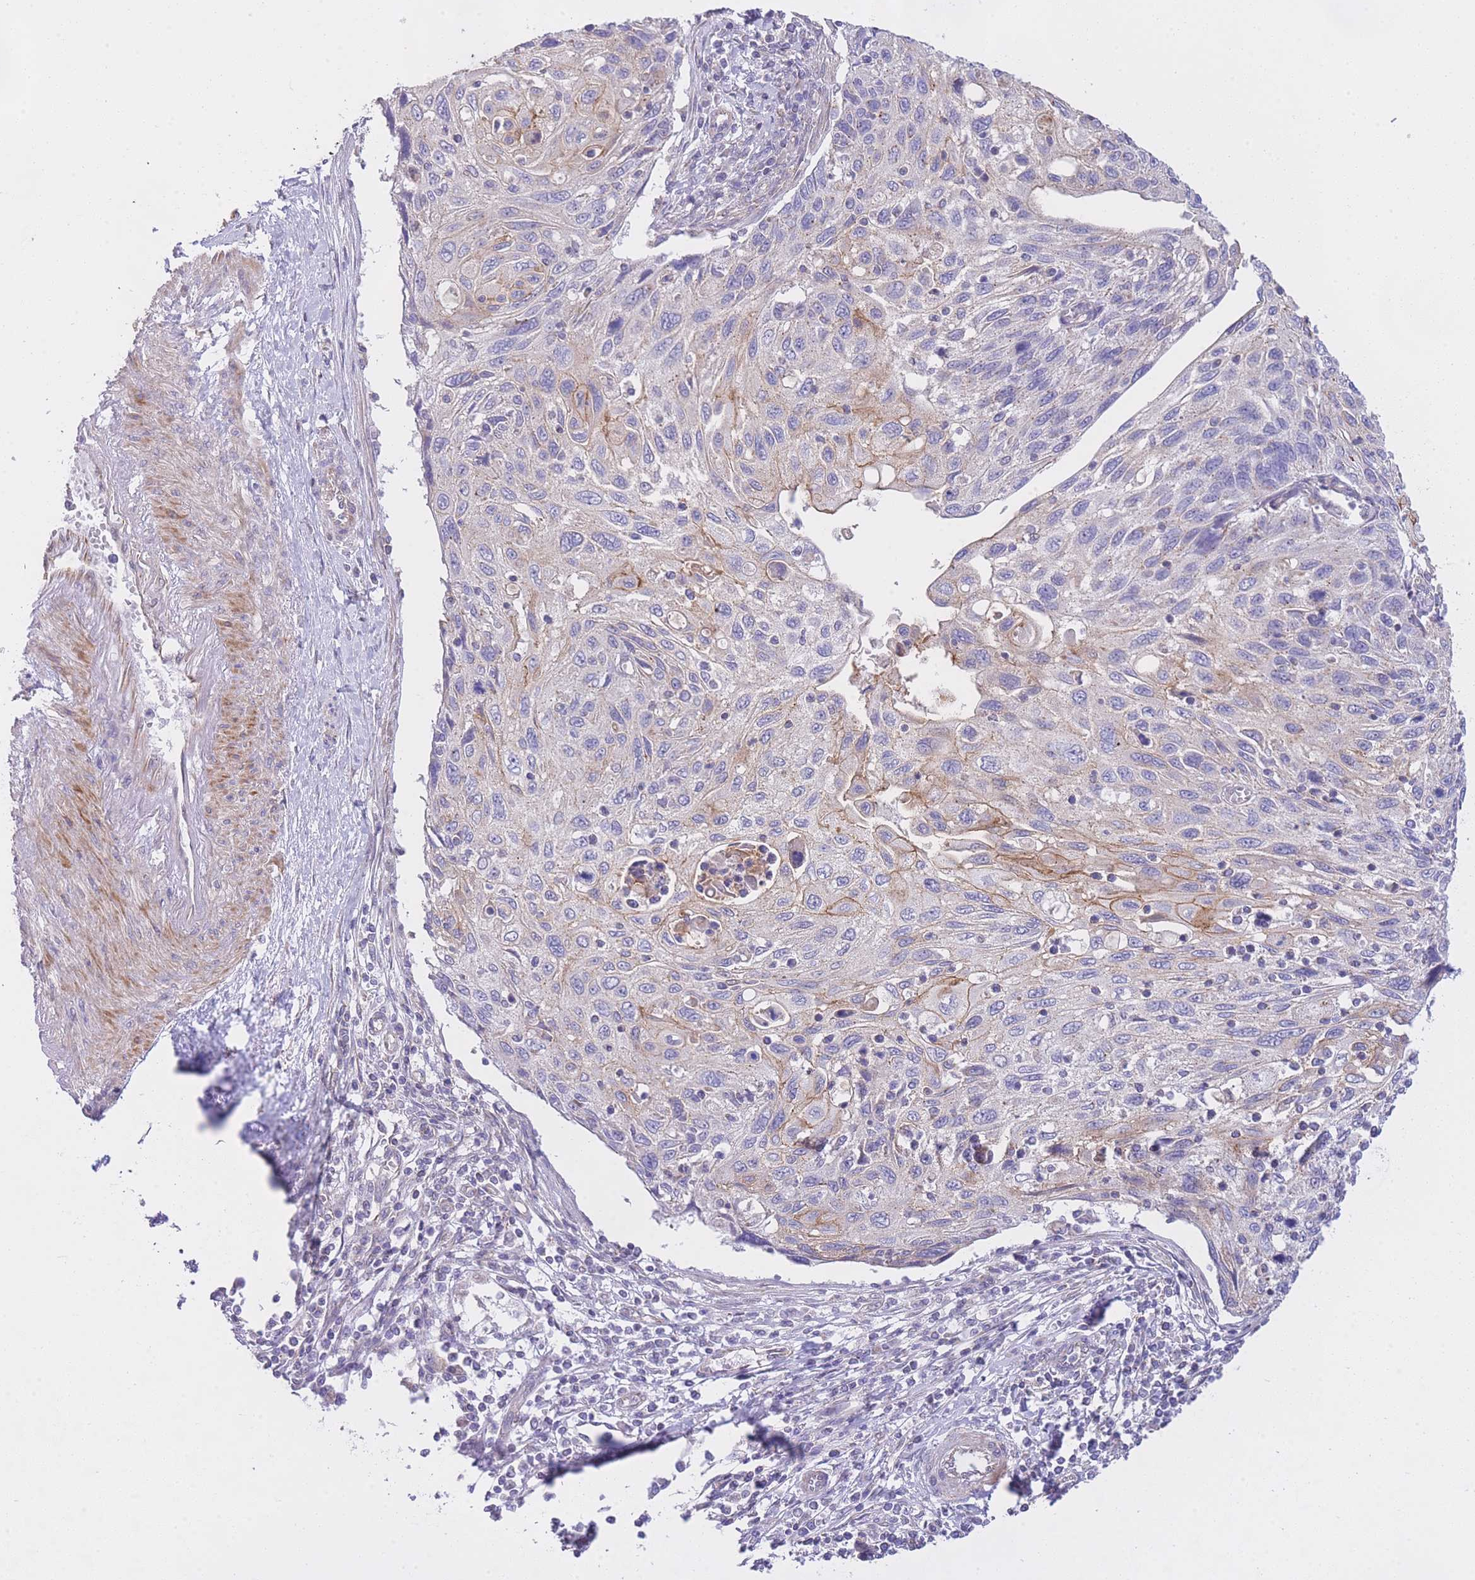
{"staining": {"intensity": "weak", "quantity": "<25%", "location": "cytoplasmic/membranous"}, "tissue": "cervical cancer", "cell_type": "Tumor cells", "image_type": "cancer", "snomed": [{"axis": "morphology", "description": "Squamous cell carcinoma, NOS"}, {"axis": "topography", "description": "Cervix"}], "caption": "Immunohistochemistry of human cervical squamous cell carcinoma shows no expression in tumor cells.", "gene": "CTBP1", "patient": {"sex": "female", "age": 70}}